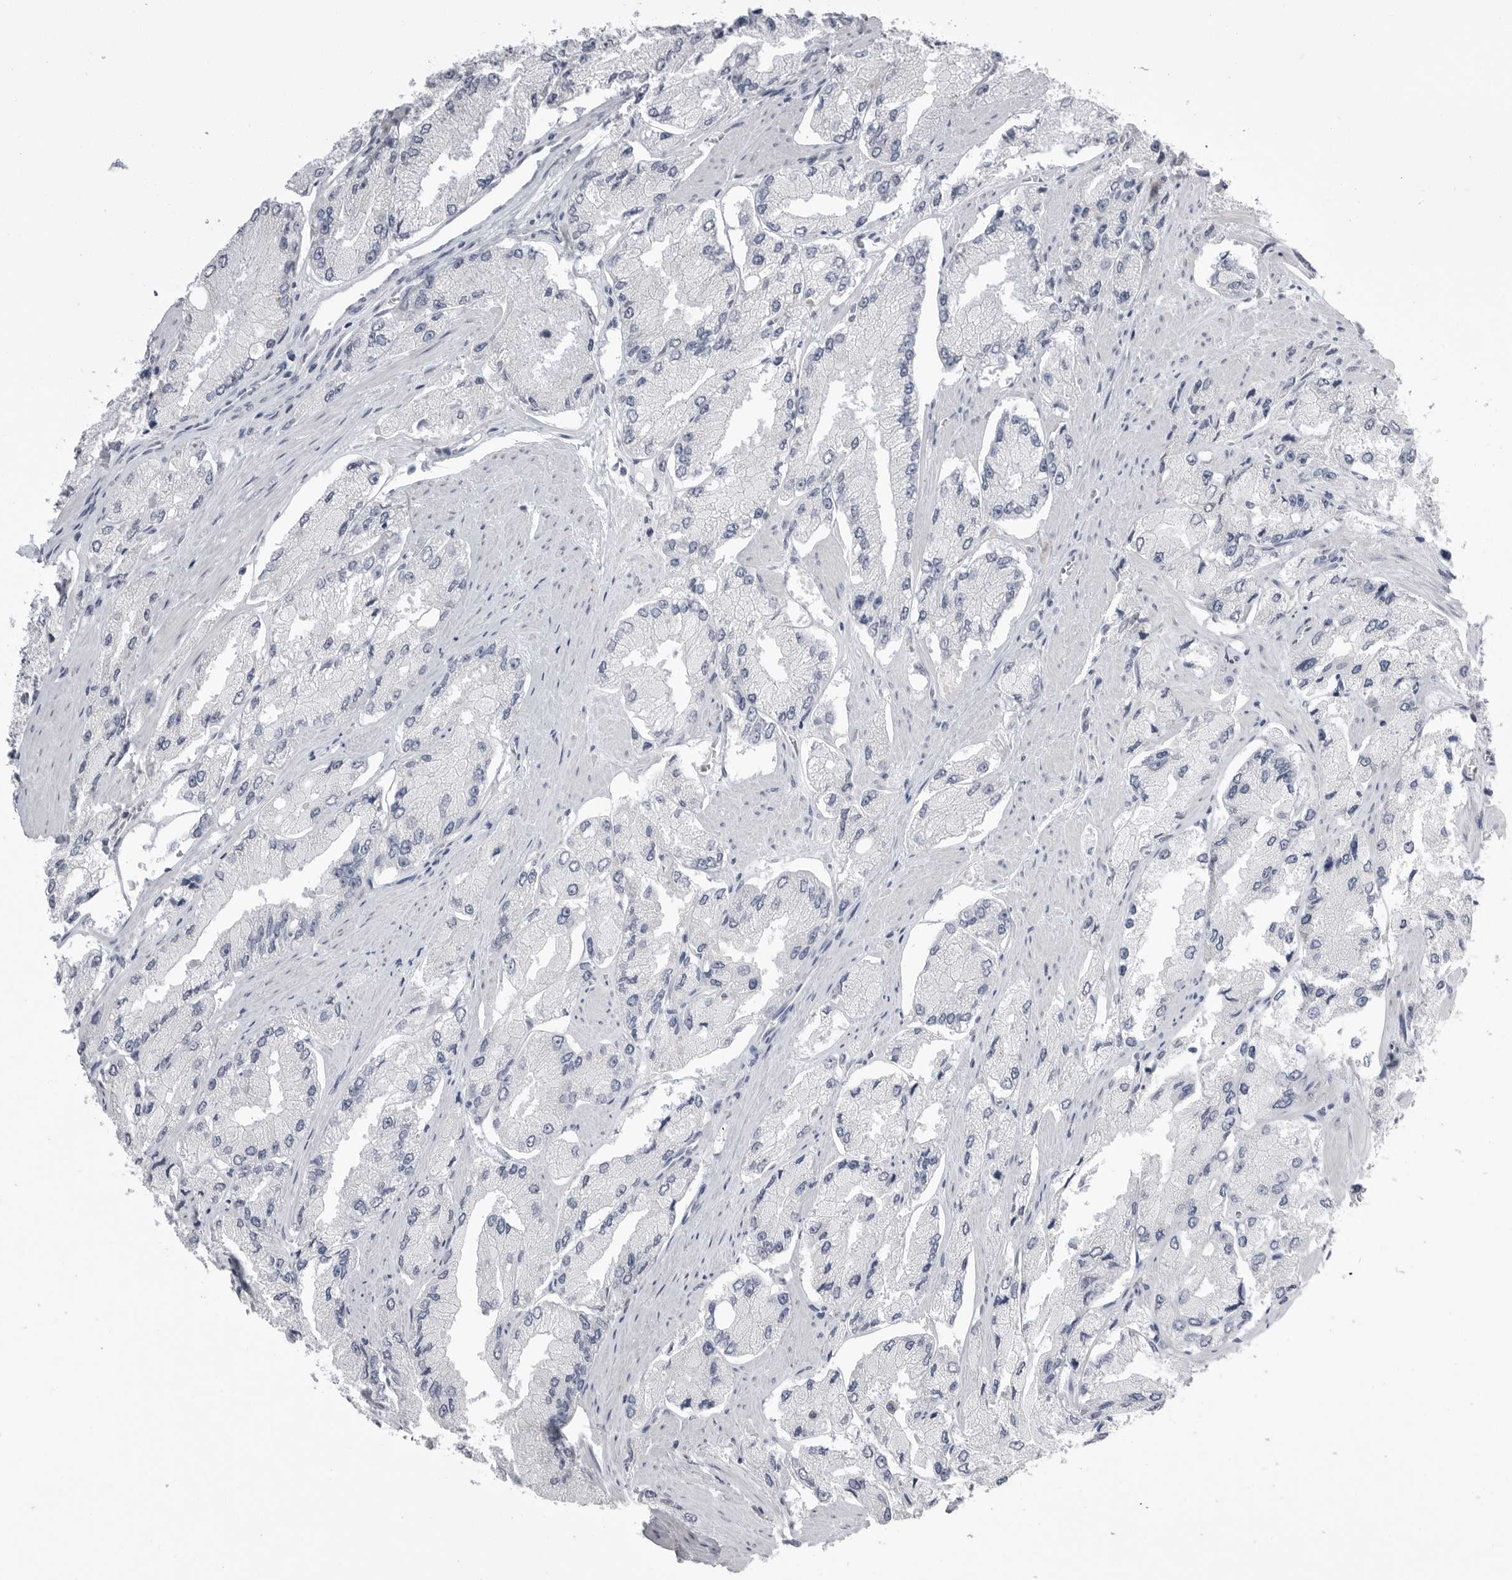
{"staining": {"intensity": "negative", "quantity": "none", "location": "none"}, "tissue": "prostate cancer", "cell_type": "Tumor cells", "image_type": "cancer", "snomed": [{"axis": "morphology", "description": "Adenocarcinoma, High grade"}, {"axis": "topography", "description": "Prostate"}], "caption": "The IHC photomicrograph has no significant staining in tumor cells of prostate cancer (high-grade adenocarcinoma) tissue.", "gene": "CPB1", "patient": {"sex": "male", "age": 58}}